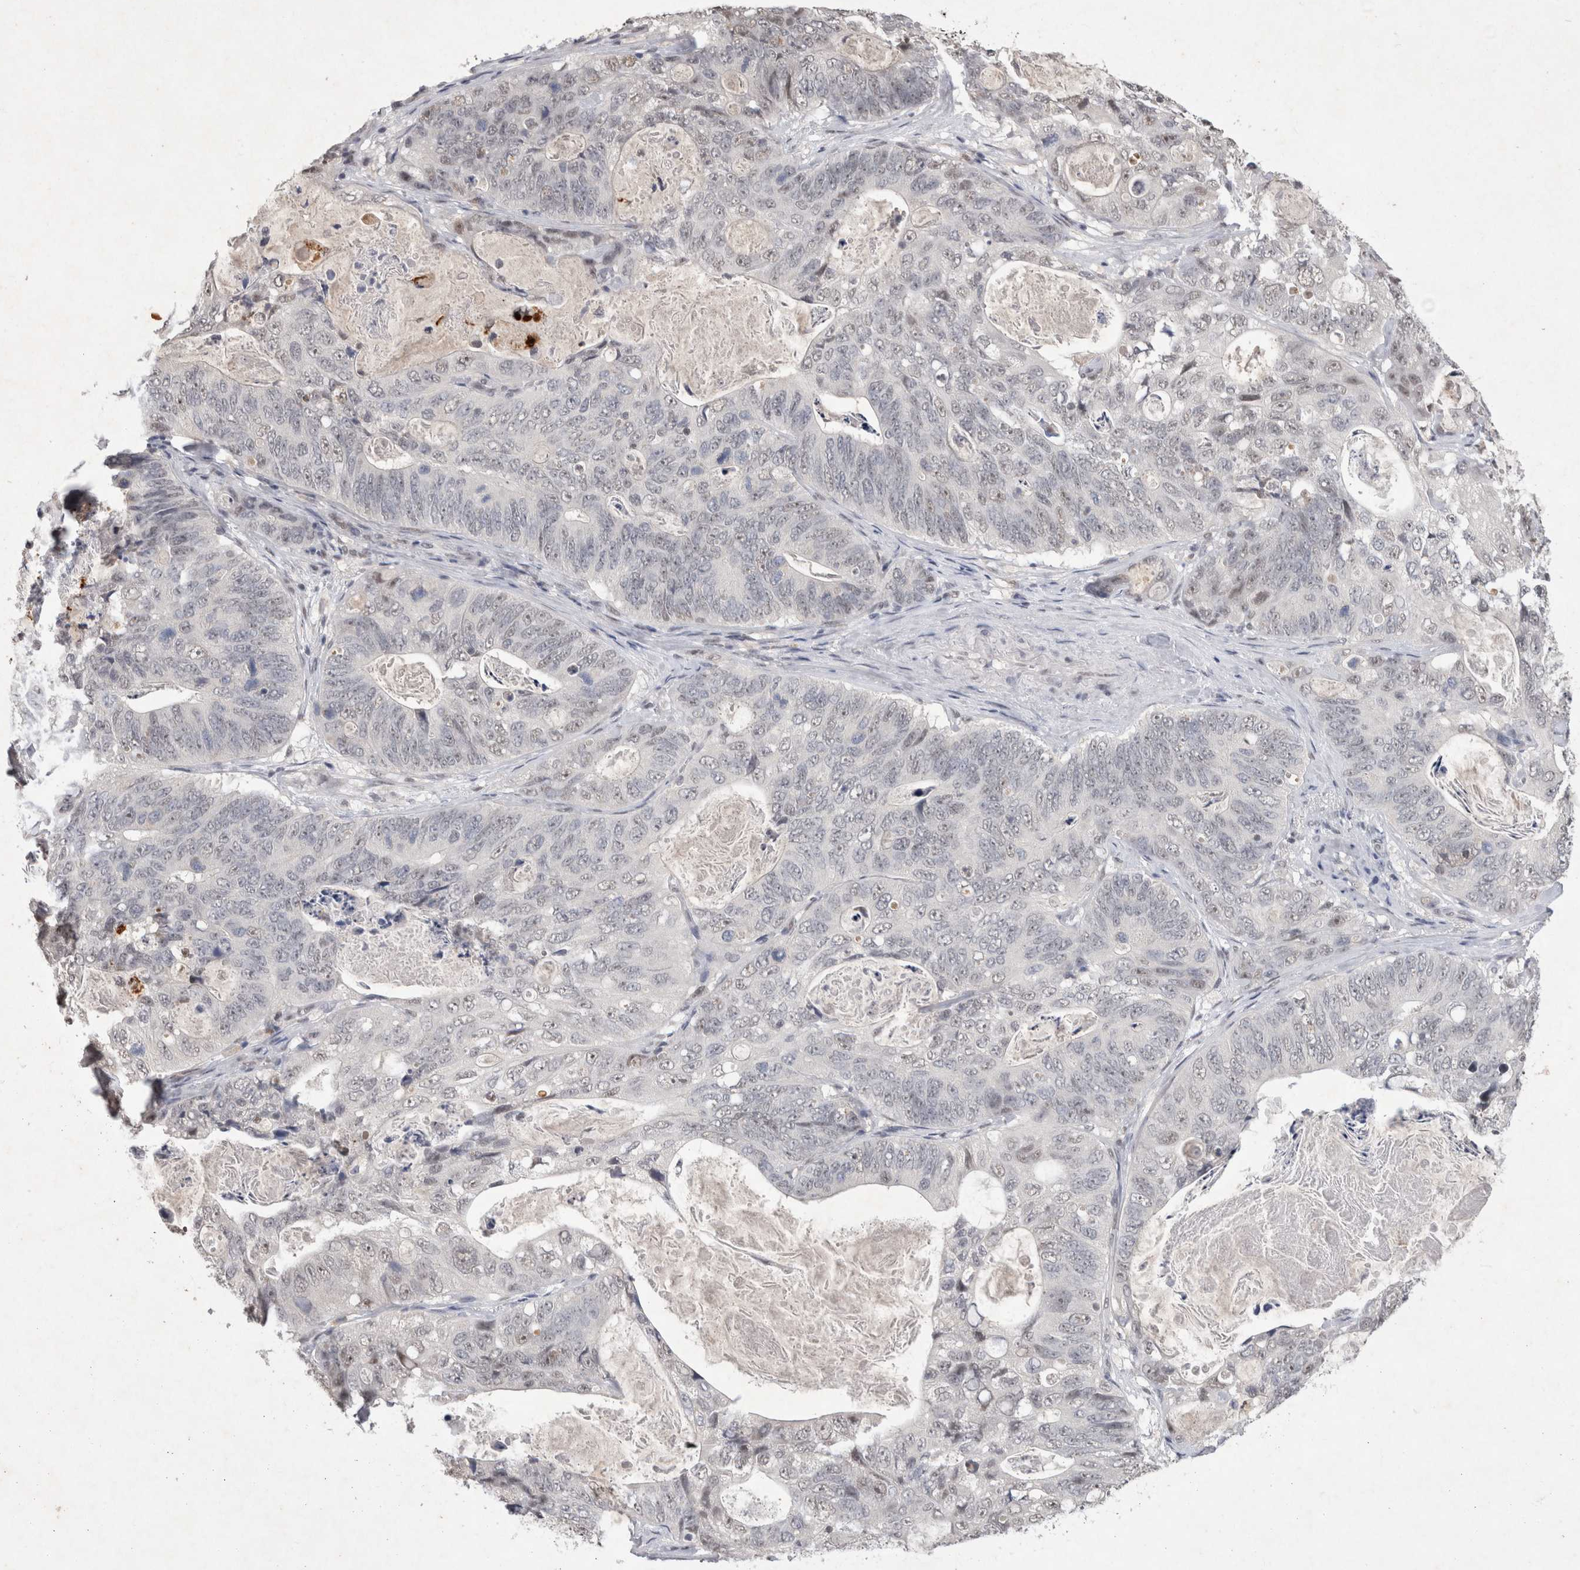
{"staining": {"intensity": "negative", "quantity": "none", "location": "none"}, "tissue": "stomach cancer", "cell_type": "Tumor cells", "image_type": "cancer", "snomed": [{"axis": "morphology", "description": "Normal tissue, NOS"}, {"axis": "morphology", "description": "Adenocarcinoma, NOS"}, {"axis": "topography", "description": "Stomach"}], "caption": "The immunohistochemistry photomicrograph has no significant positivity in tumor cells of stomach adenocarcinoma tissue.", "gene": "XRCC5", "patient": {"sex": "female", "age": 89}}